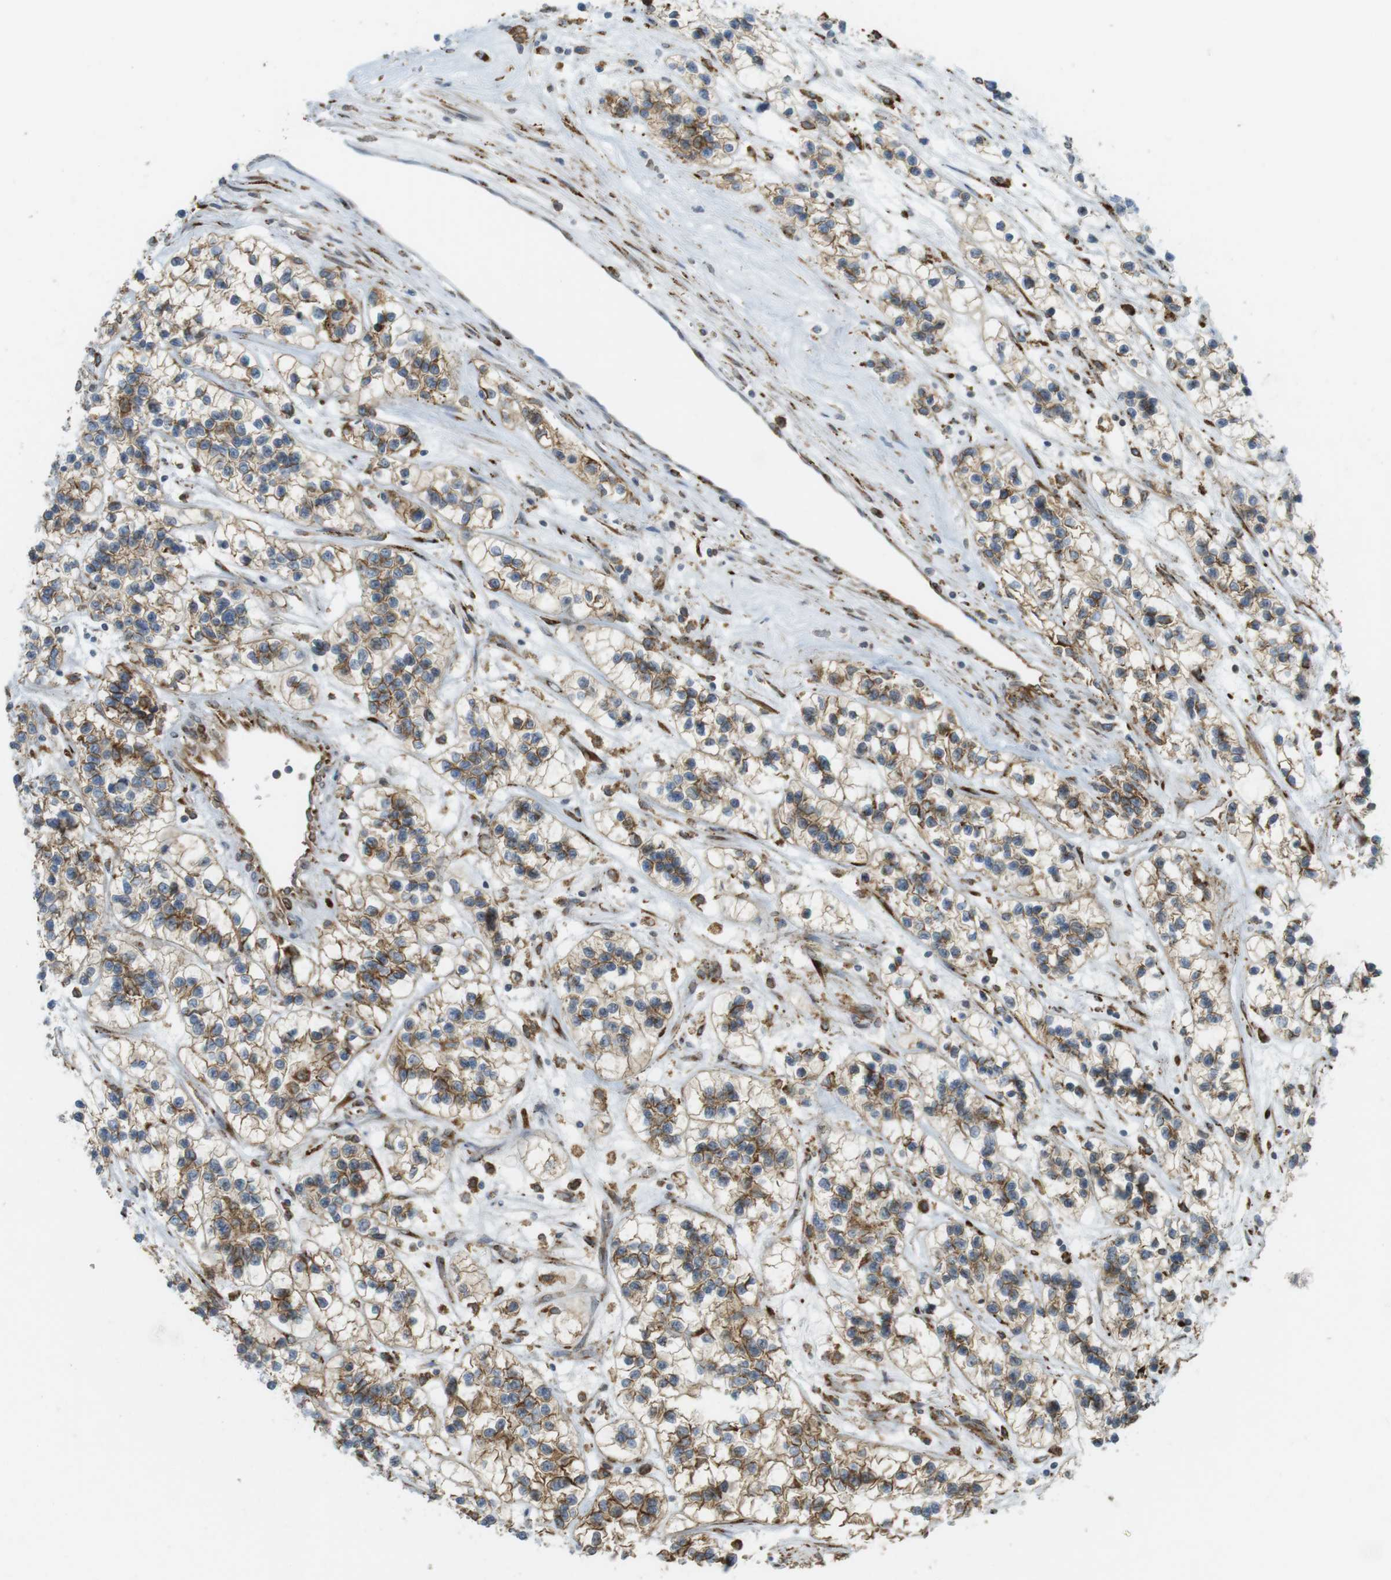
{"staining": {"intensity": "strong", "quantity": "25%-75%", "location": "cytoplasmic/membranous"}, "tissue": "renal cancer", "cell_type": "Tumor cells", "image_type": "cancer", "snomed": [{"axis": "morphology", "description": "Adenocarcinoma, NOS"}, {"axis": "topography", "description": "Kidney"}], "caption": "A brown stain labels strong cytoplasmic/membranous positivity of a protein in renal adenocarcinoma tumor cells.", "gene": "MBOAT2", "patient": {"sex": "female", "age": 57}}